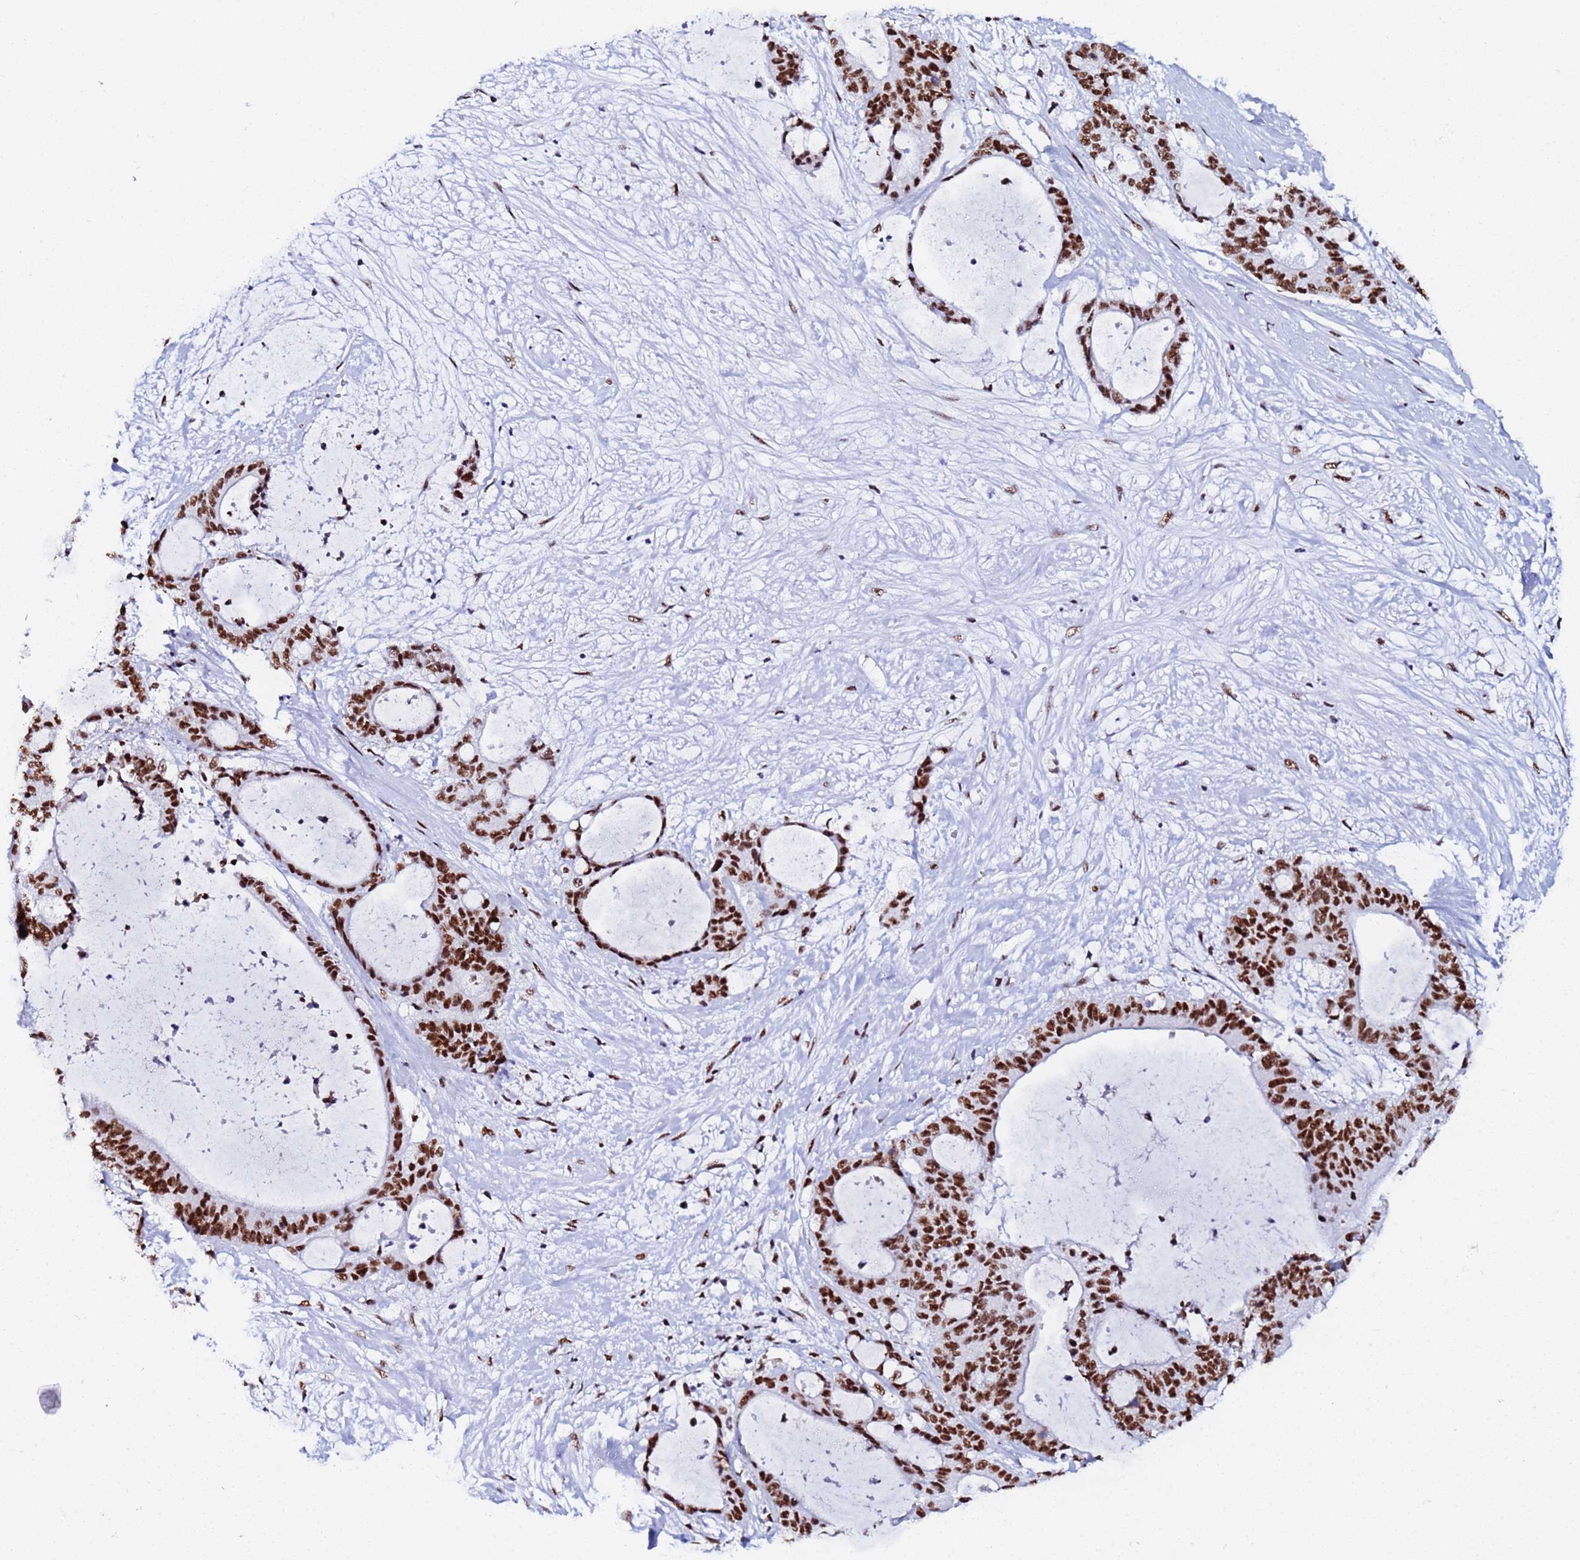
{"staining": {"intensity": "strong", "quantity": ">75%", "location": "nuclear"}, "tissue": "liver cancer", "cell_type": "Tumor cells", "image_type": "cancer", "snomed": [{"axis": "morphology", "description": "Normal tissue, NOS"}, {"axis": "morphology", "description": "Cholangiocarcinoma"}, {"axis": "topography", "description": "Liver"}, {"axis": "topography", "description": "Peripheral nerve tissue"}], "caption": "The micrograph displays immunohistochemical staining of liver cancer (cholangiocarcinoma). There is strong nuclear positivity is identified in approximately >75% of tumor cells.", "gene": "SNRPA1", "patient": {"sex": "female", "age": 73}}